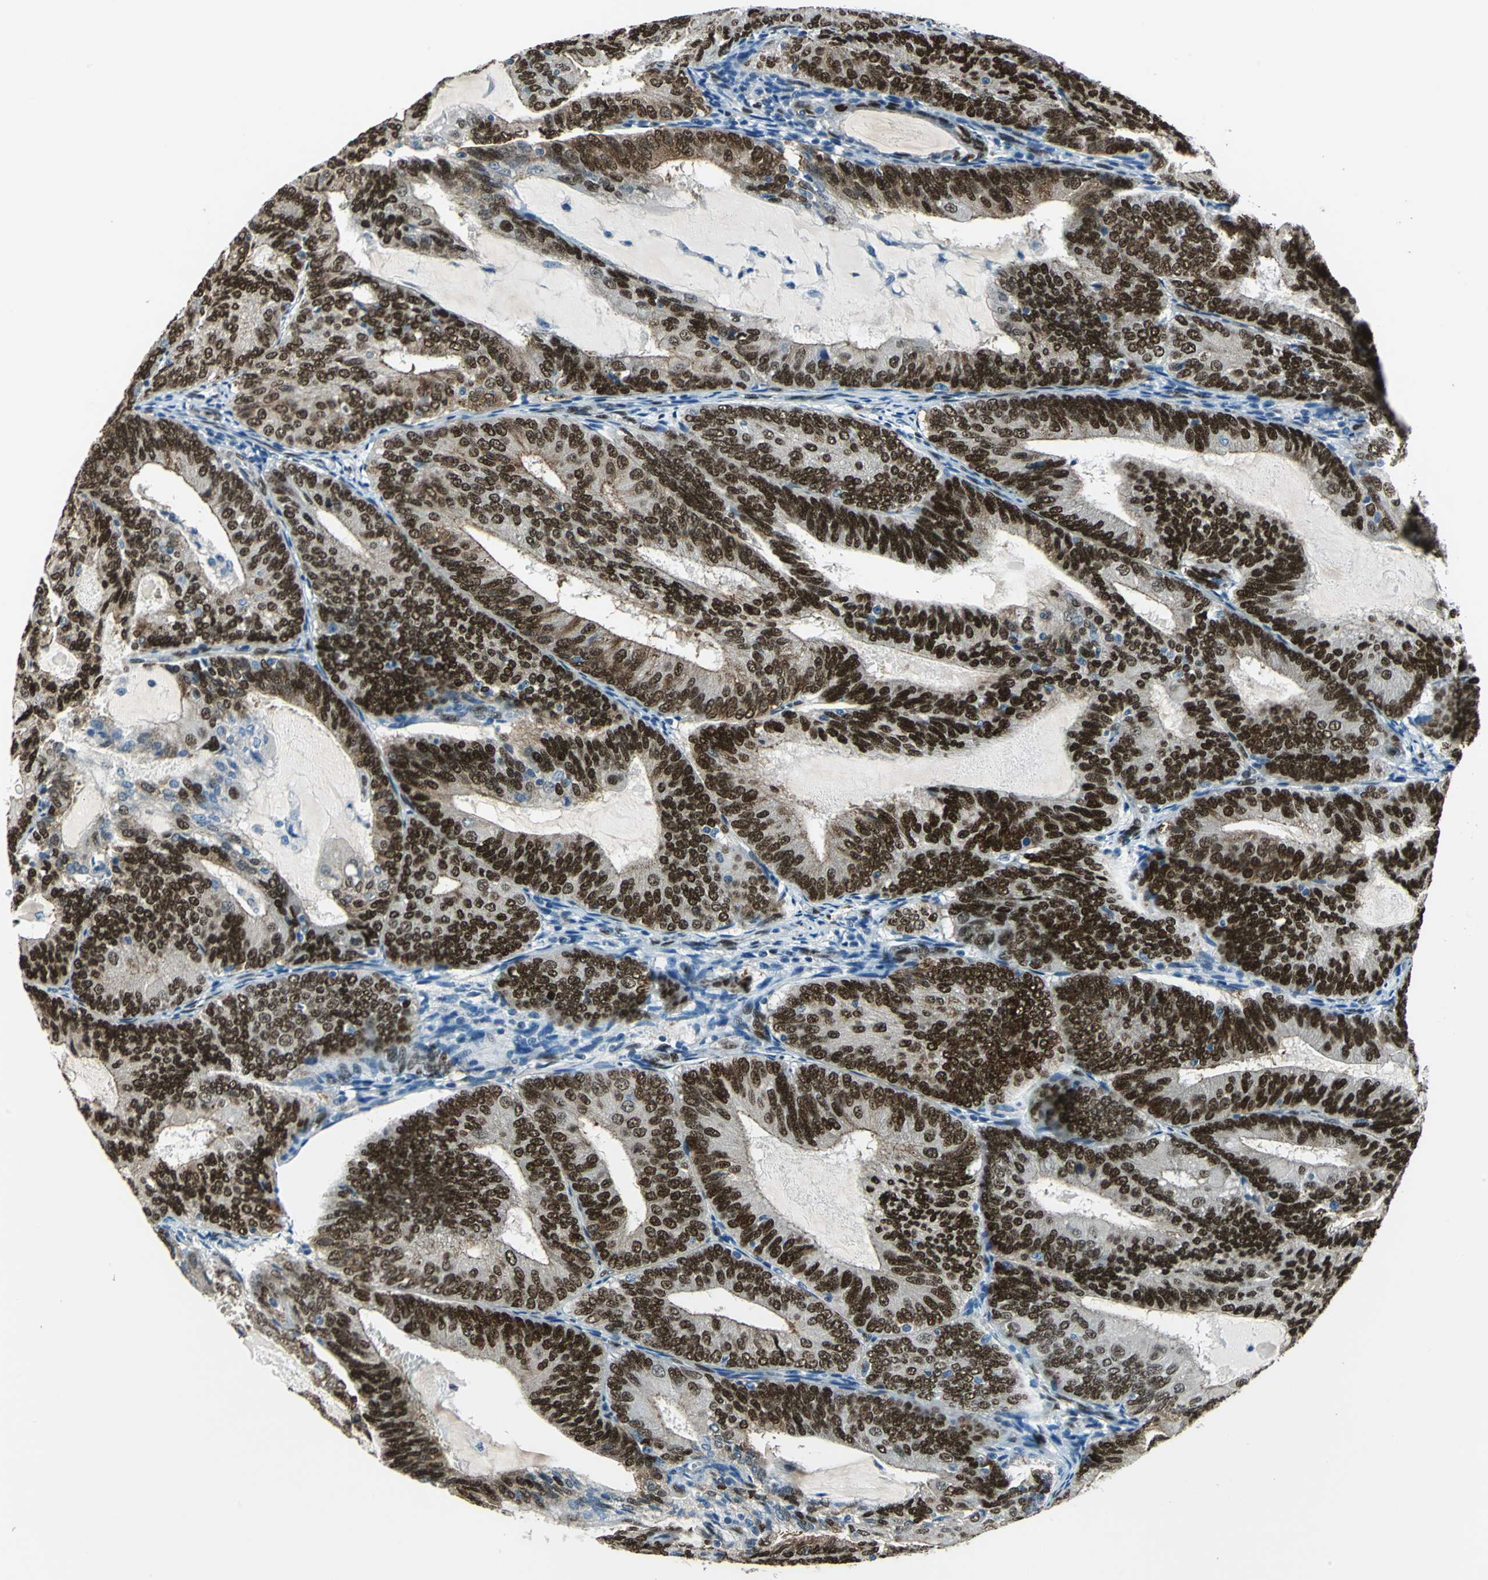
{"staining": {"intensity": "strong", "quantity": ">75%", "location": "nuclear"}, "tissue": "endometrial cancer", "cell_type": "Tumor cells", "image_type": "cancer", "snomed": [{"axis": "morphology", "description": "Adenocarcinoma, NOS"}, {"axis": "topography", "description": "Endometrium"}], "caption": "Protein staining of endometrial cancer tissue displays strong nuclear positivity in approximately >75% of tumor cells.", "gene": "NFIA", "patient": {"sex": "female", "age": 81}}